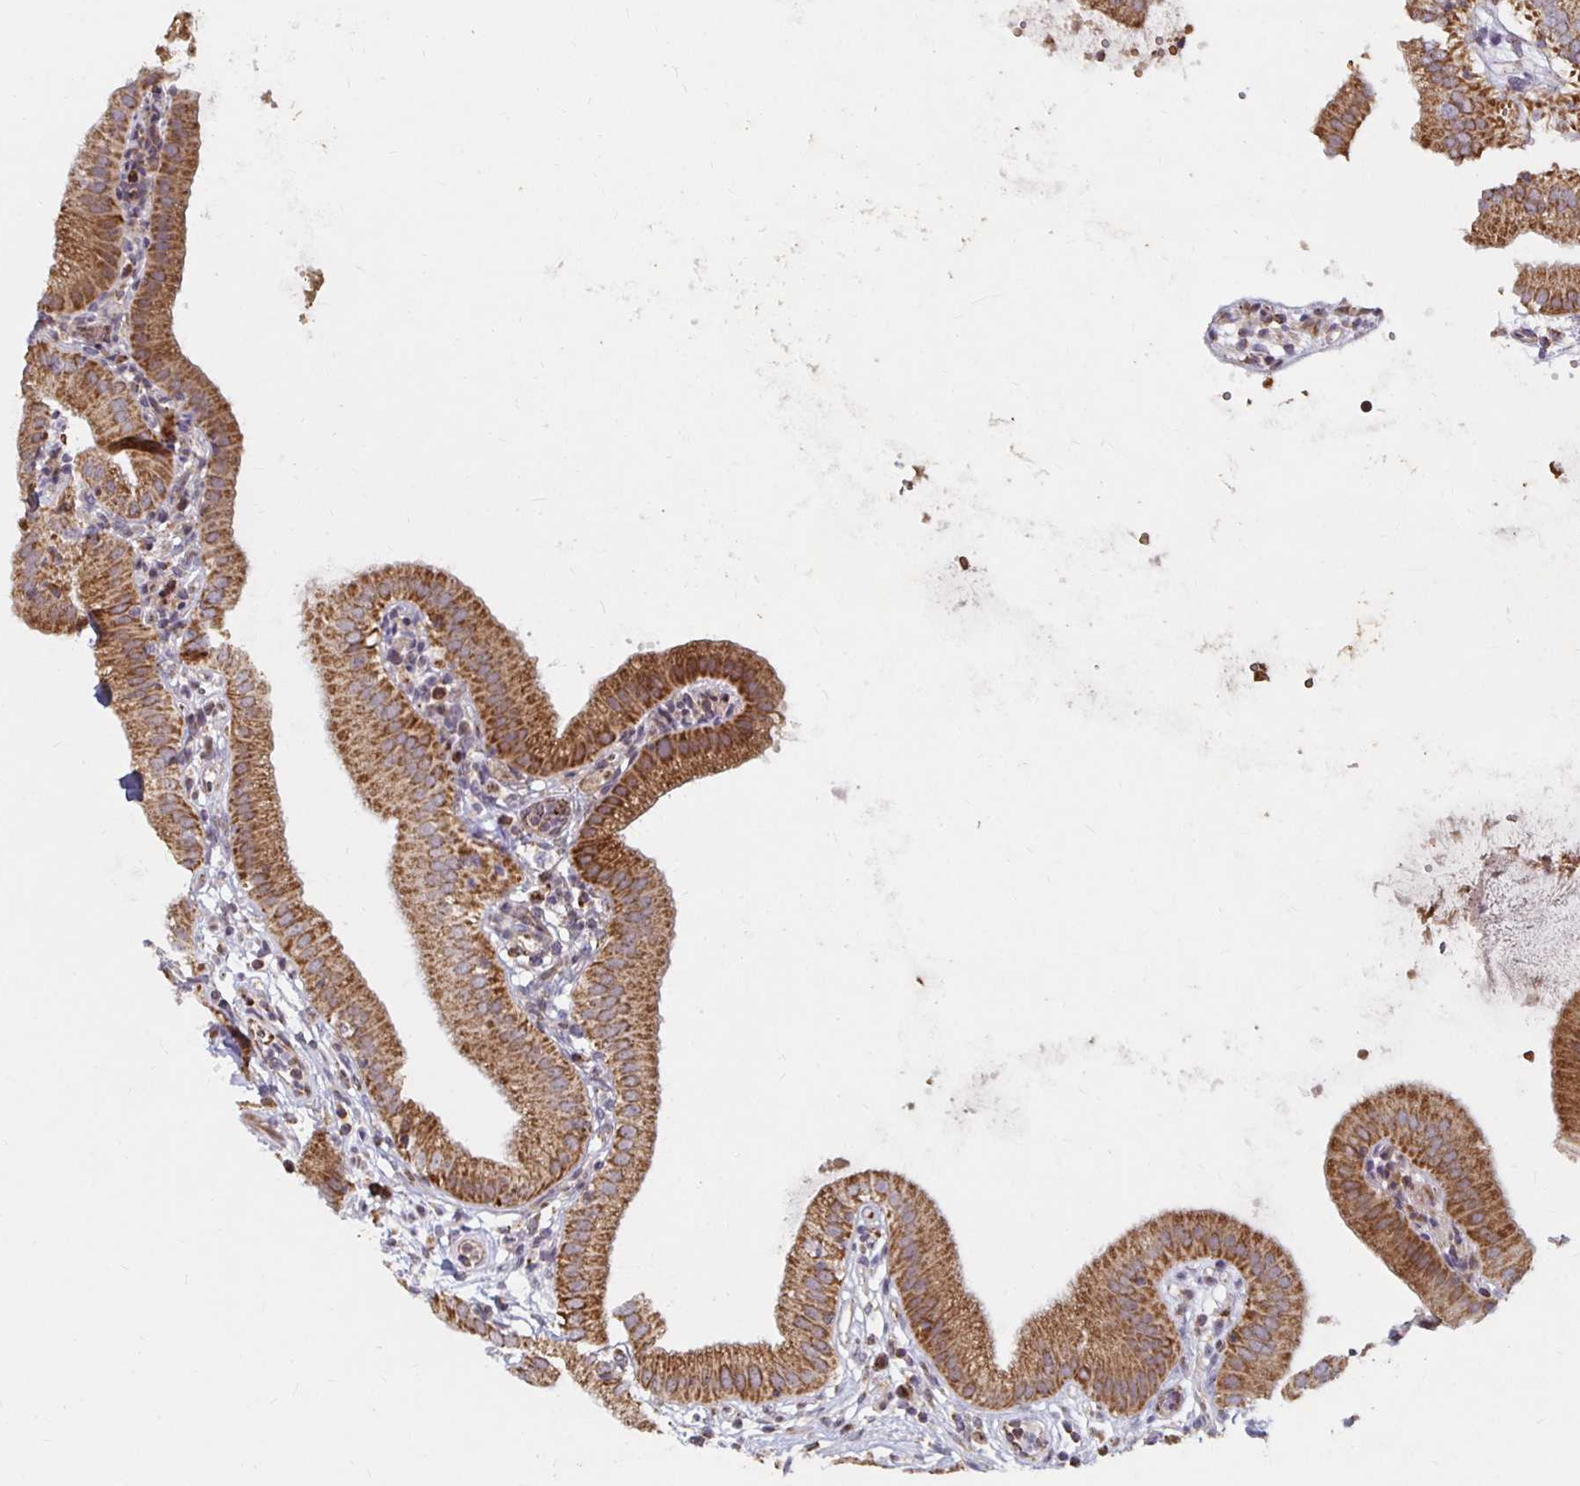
{"staining": {"intensity": "strong", "quantity": ">75%", "location": "cytoplasmic/membranous"}, "tissue": "gallbladder", "cell_type": "Glandular cells", "image_type": "normal", "snomed": [{"axis": "morphology", "description": "Normal tissue, NOS"}, {"axis": "topography", "description": "Gallbladder"}], "caption": "Immunohistochemistry (IHC) micrograph of benign gallbladder: gallbladder stained using immunohistochemistry shows high levels of strong protein expression localized specifically in the cytoplasmic/membranous of glandular cells, appearing as a cytoplasmic/membranous brown color.", "gene": "MRPL28", "patient": {"sex": "female", "age": 65}}